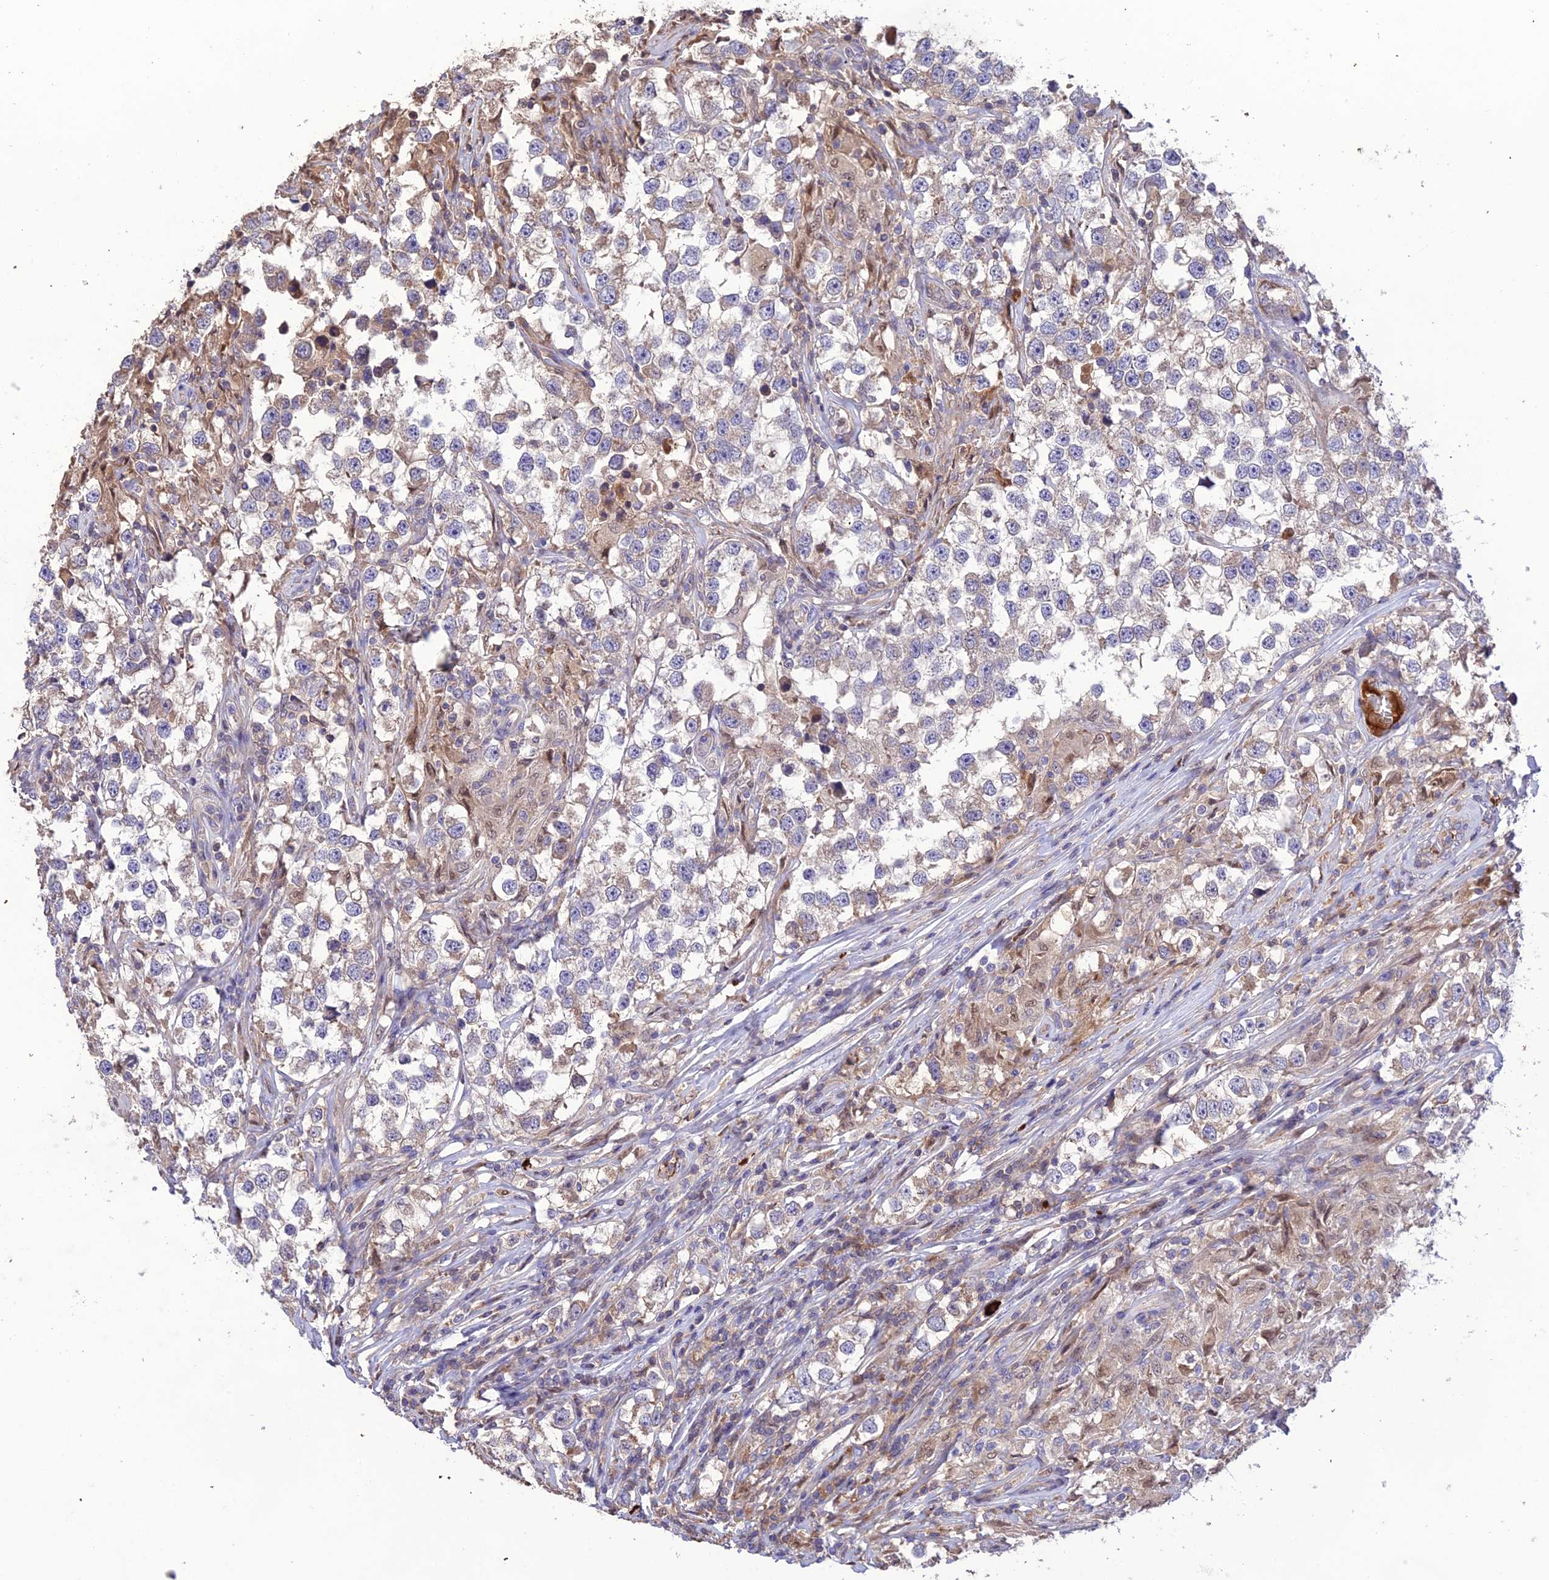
{"staining": {"intensity": "weak", "quantity": "<25%", "location": "cytoplasmic/membranous"}, "tissue": "testis cancer", "cell_type": "Tumor cells", "image_type": "cancer", "snomed": [{"axis": "morphology", "description": "Seminoma, NOS"}, {"axis": "topography", "description": "Testis"}], "caption": "This is an immunohistochemistry photomicrograph of human testis cancer (seminoma). There is no expression in tumor cells.", "gene": "MIOS", "patient": {"sex": "male", "age": 46}}